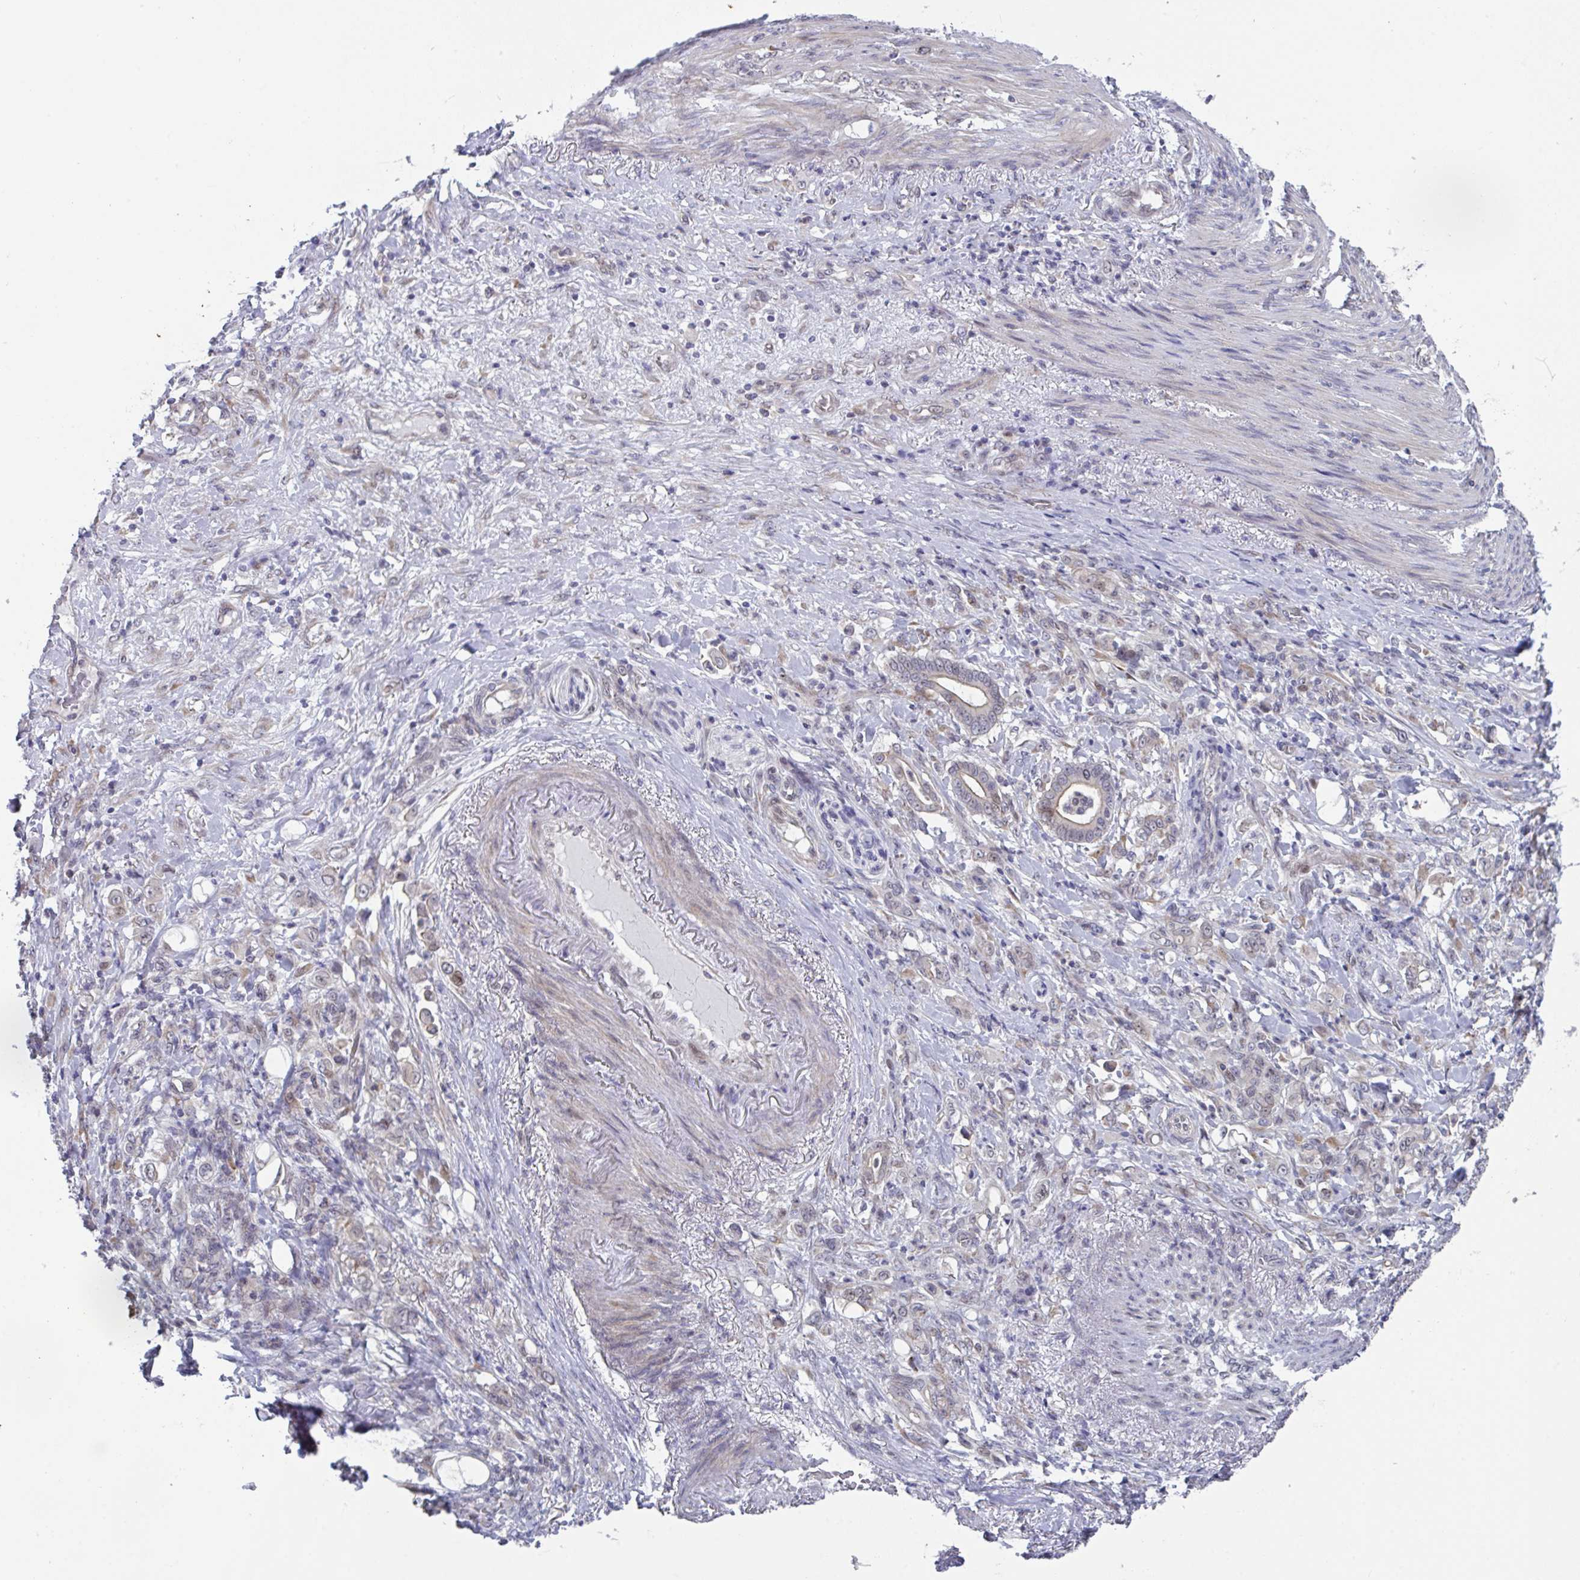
{"staining": {"intensity": "weak", "quantity": "<25%", "location": "cytoplasmic/membranous"}, "tissue": "stomach cancer", "cell_type": "Tumor cells", "image_type": "cancer", "snomed": [{"axis": "morphology", "description": "Adenocarcinoma, NOS"}, {"axis": "topography", "description": "Stomach"}], "caption": "A micrograph of human stomach cancer is negative for staining in tumor cells.", "gene": "RBM18", "patient": {"sex": "female", "age": 79}}